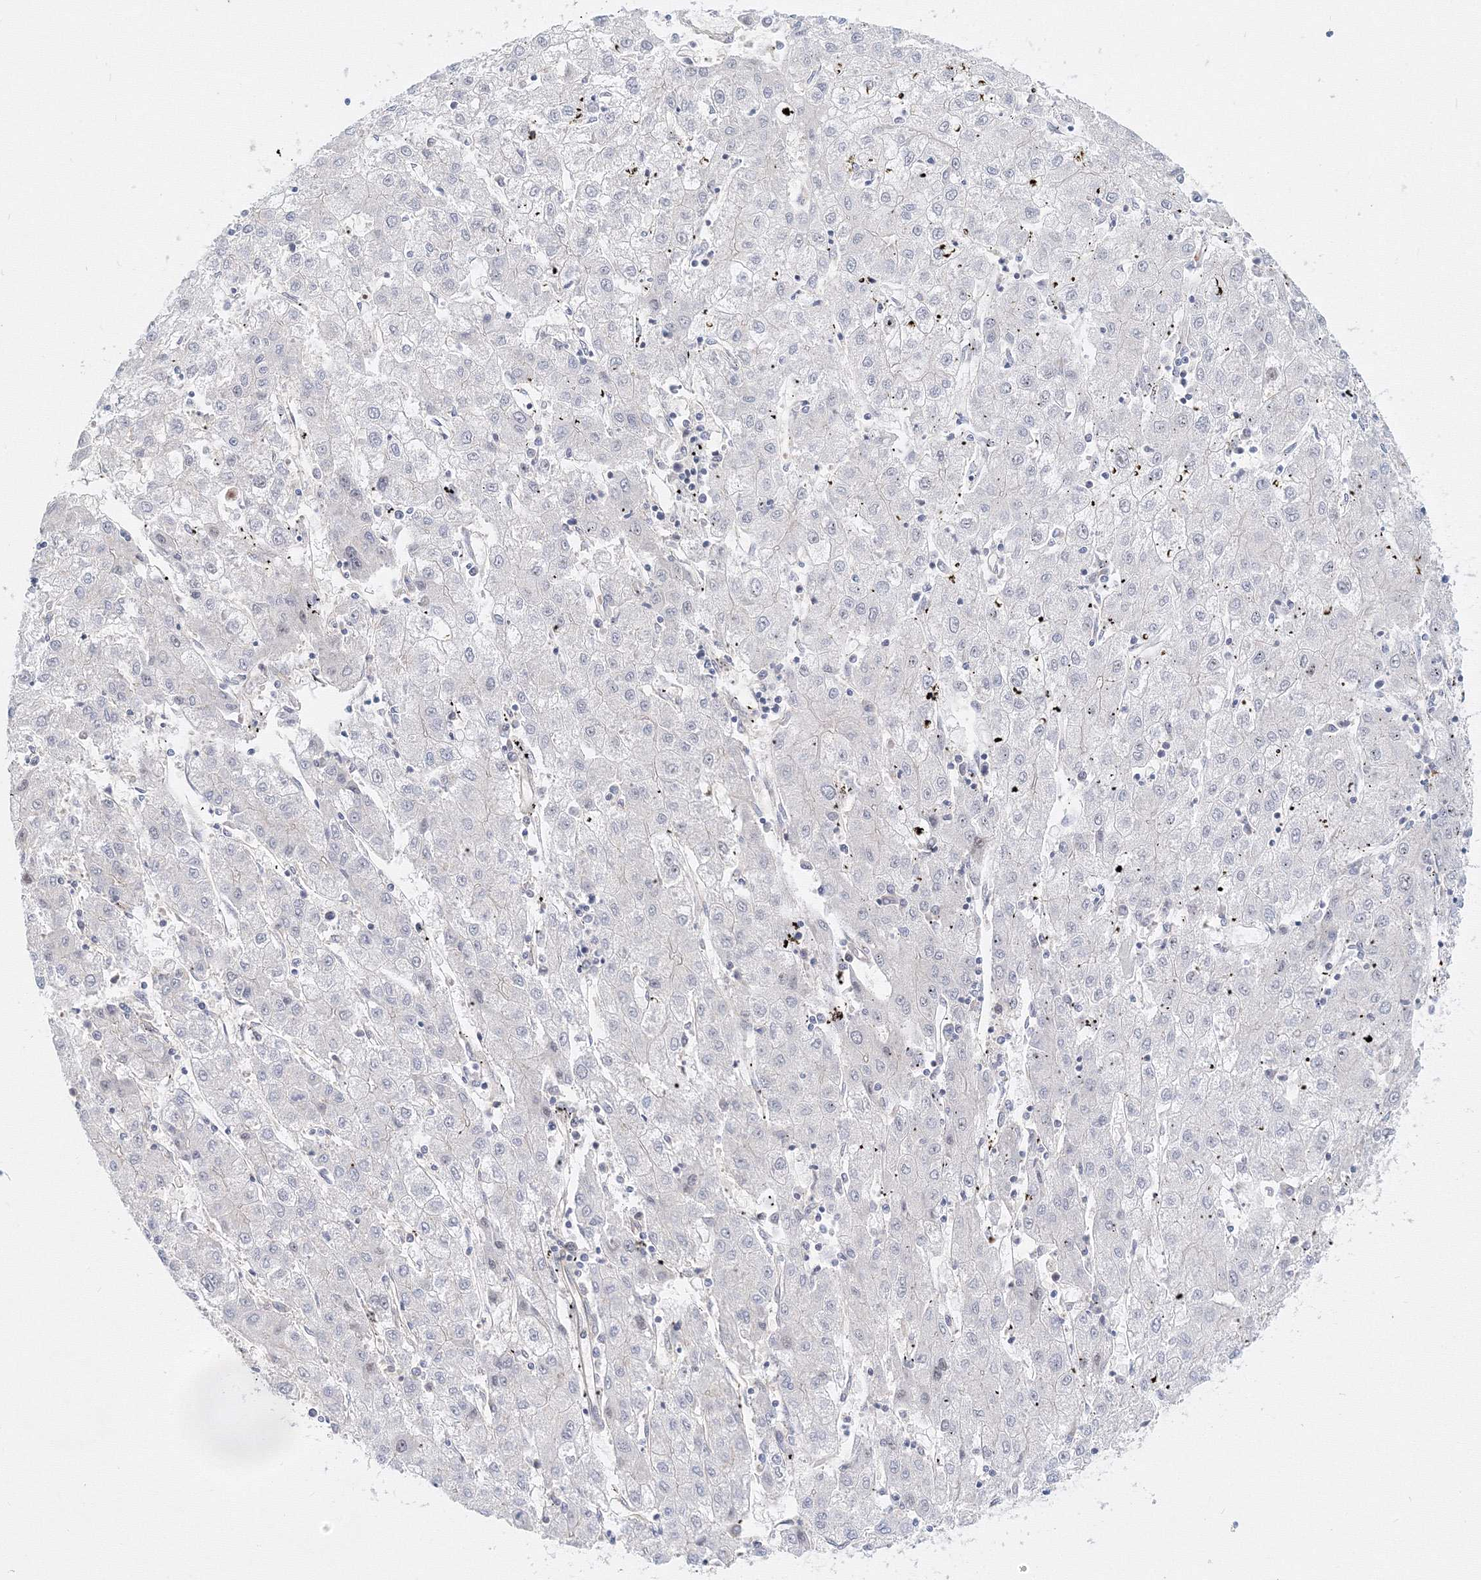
{"staining": {"intensity": "negative", "quantity": "none", "location": "none"}, "tissue": "liver cancer", "cell_type": "Tumor cells", "image_type": "cancer", "snomed": [{"axis": "morphology", "description": "Carcinoma, Hepatocellular, NOS"}, {"axis": "topography", "description": "Liver"}], "caption": "Micrograph shows no significant protein expression in tumor cells of liver cancer (hepatocellular carcinoma).", "gene": "ARHGAP21", "patient": {"sex": "male", "age": 72}}